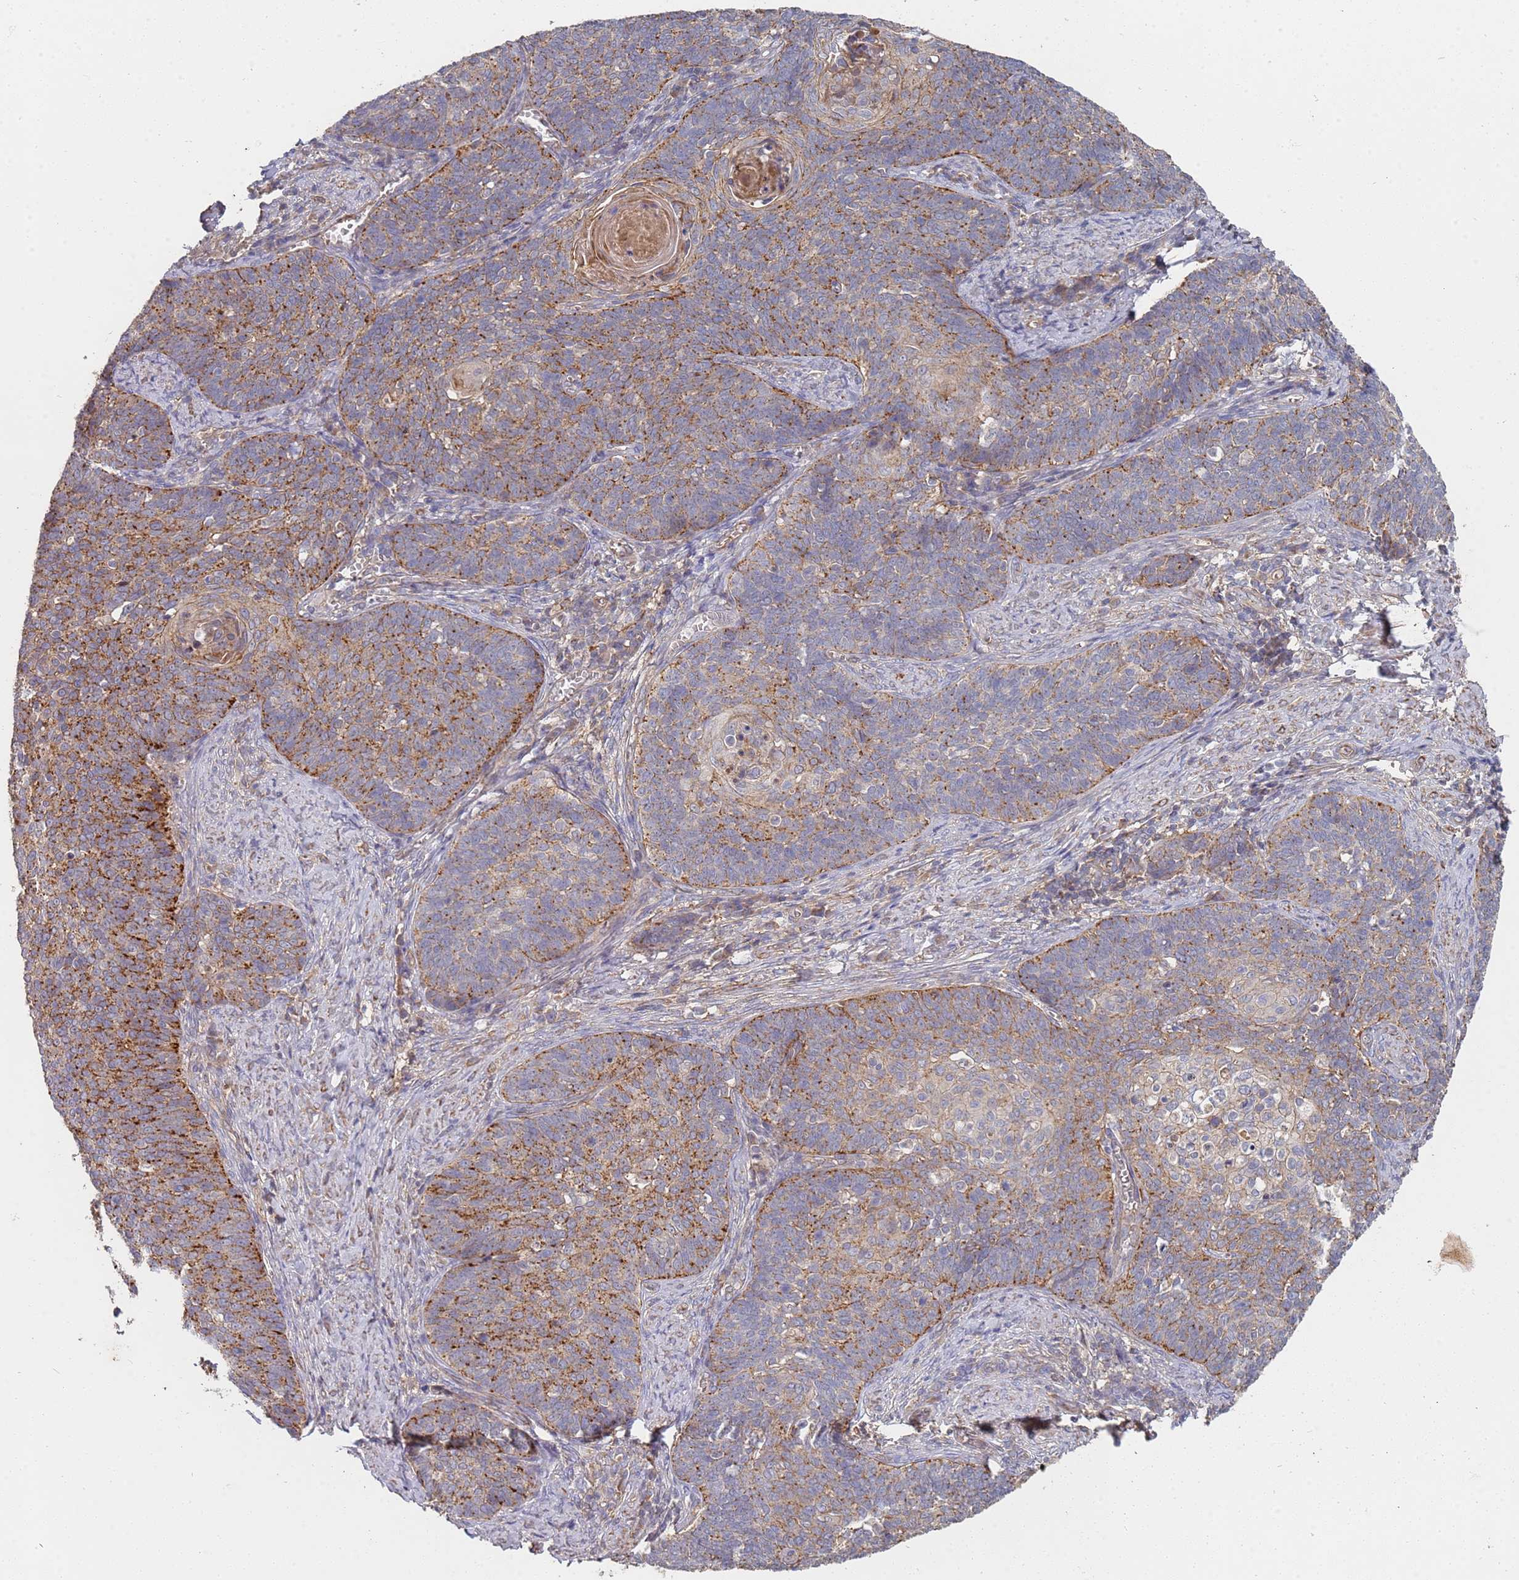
{"staining": {"intensity": "moderate", "quantity": "25%-75%", "location": "cytoplasmic/membranous"}, "tissue": "cervical cancer", "cell_type": "Tumor cells", "image_type": "cancer", "snomed": [{"axis": "morphology", "description": "Normal tissue, NOS"}, {"axis": "morphology", "description": "Squamous cell carcinoma, NOS"}, {"axis": "topography", "description": "Cervix"}], "caption": "Immunohistochemistry (DAB (3,3'-diaminobenzidine)) staining of human cervical squamous cell carcinoma exhibits moderate cytoplasmic/membranous protein positivity in approximately 25%-75% of tumor cells. The staining is performed using DAB (3,3'-diaminobenzidine) brown chromogen to label protein expression. The nuclei are counter-stained blue using hematoxylin.", "gene": "ABCB6", "patient": {"sex": "female", "age": 39}}